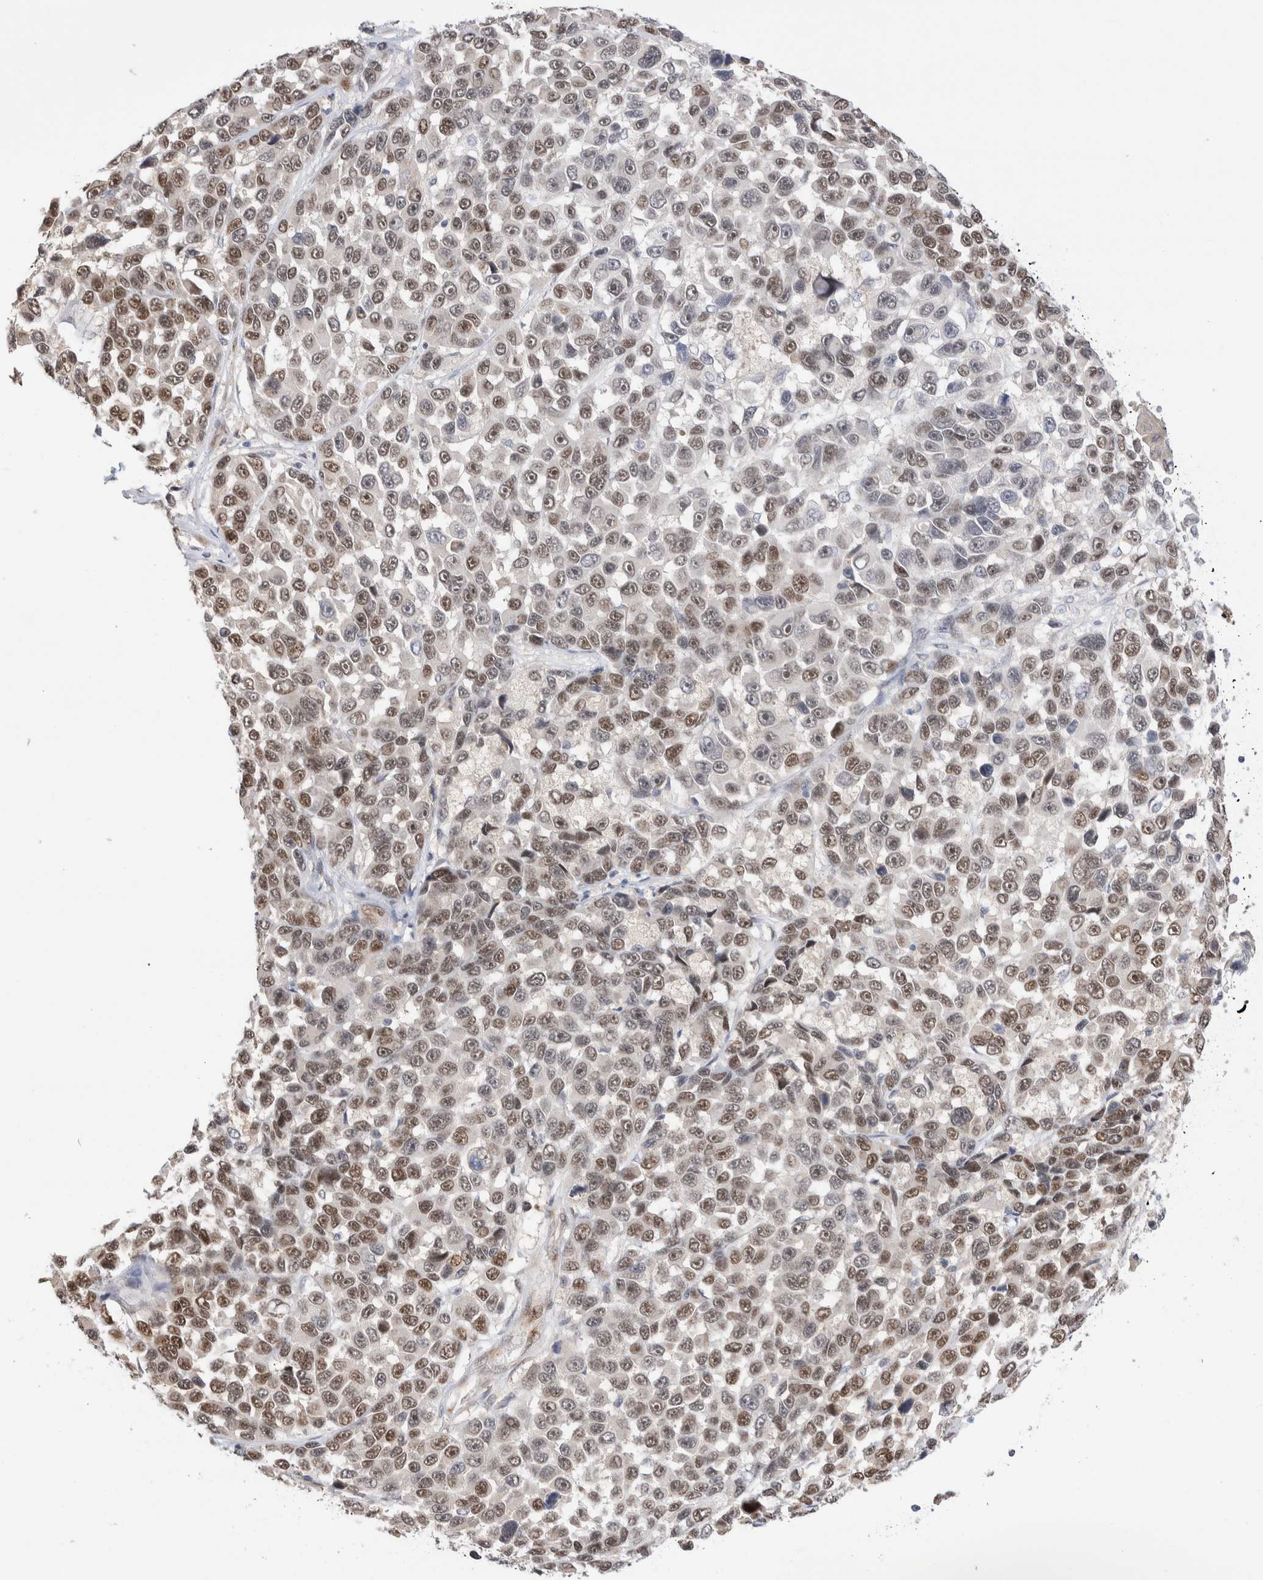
{"staining": {"intensity": "moderate", "quantity": "25%-75%", "location": "nuclear"}, "tissue": "melanoma", "cell_type": "Tumor cells", "image_type": "cancer", "snomed": [{"axis": "morphology", "description": "Malignant melanoma, NOS"}, {"axis": "topography", "description": "Skin"}], "caption": "Moderate nuclear positivity is appreciated in approximately 25%-75% of tumor cells in melanoma.", "gene": "NSMAF", "patient": {"sex": "male", "age": 53}}